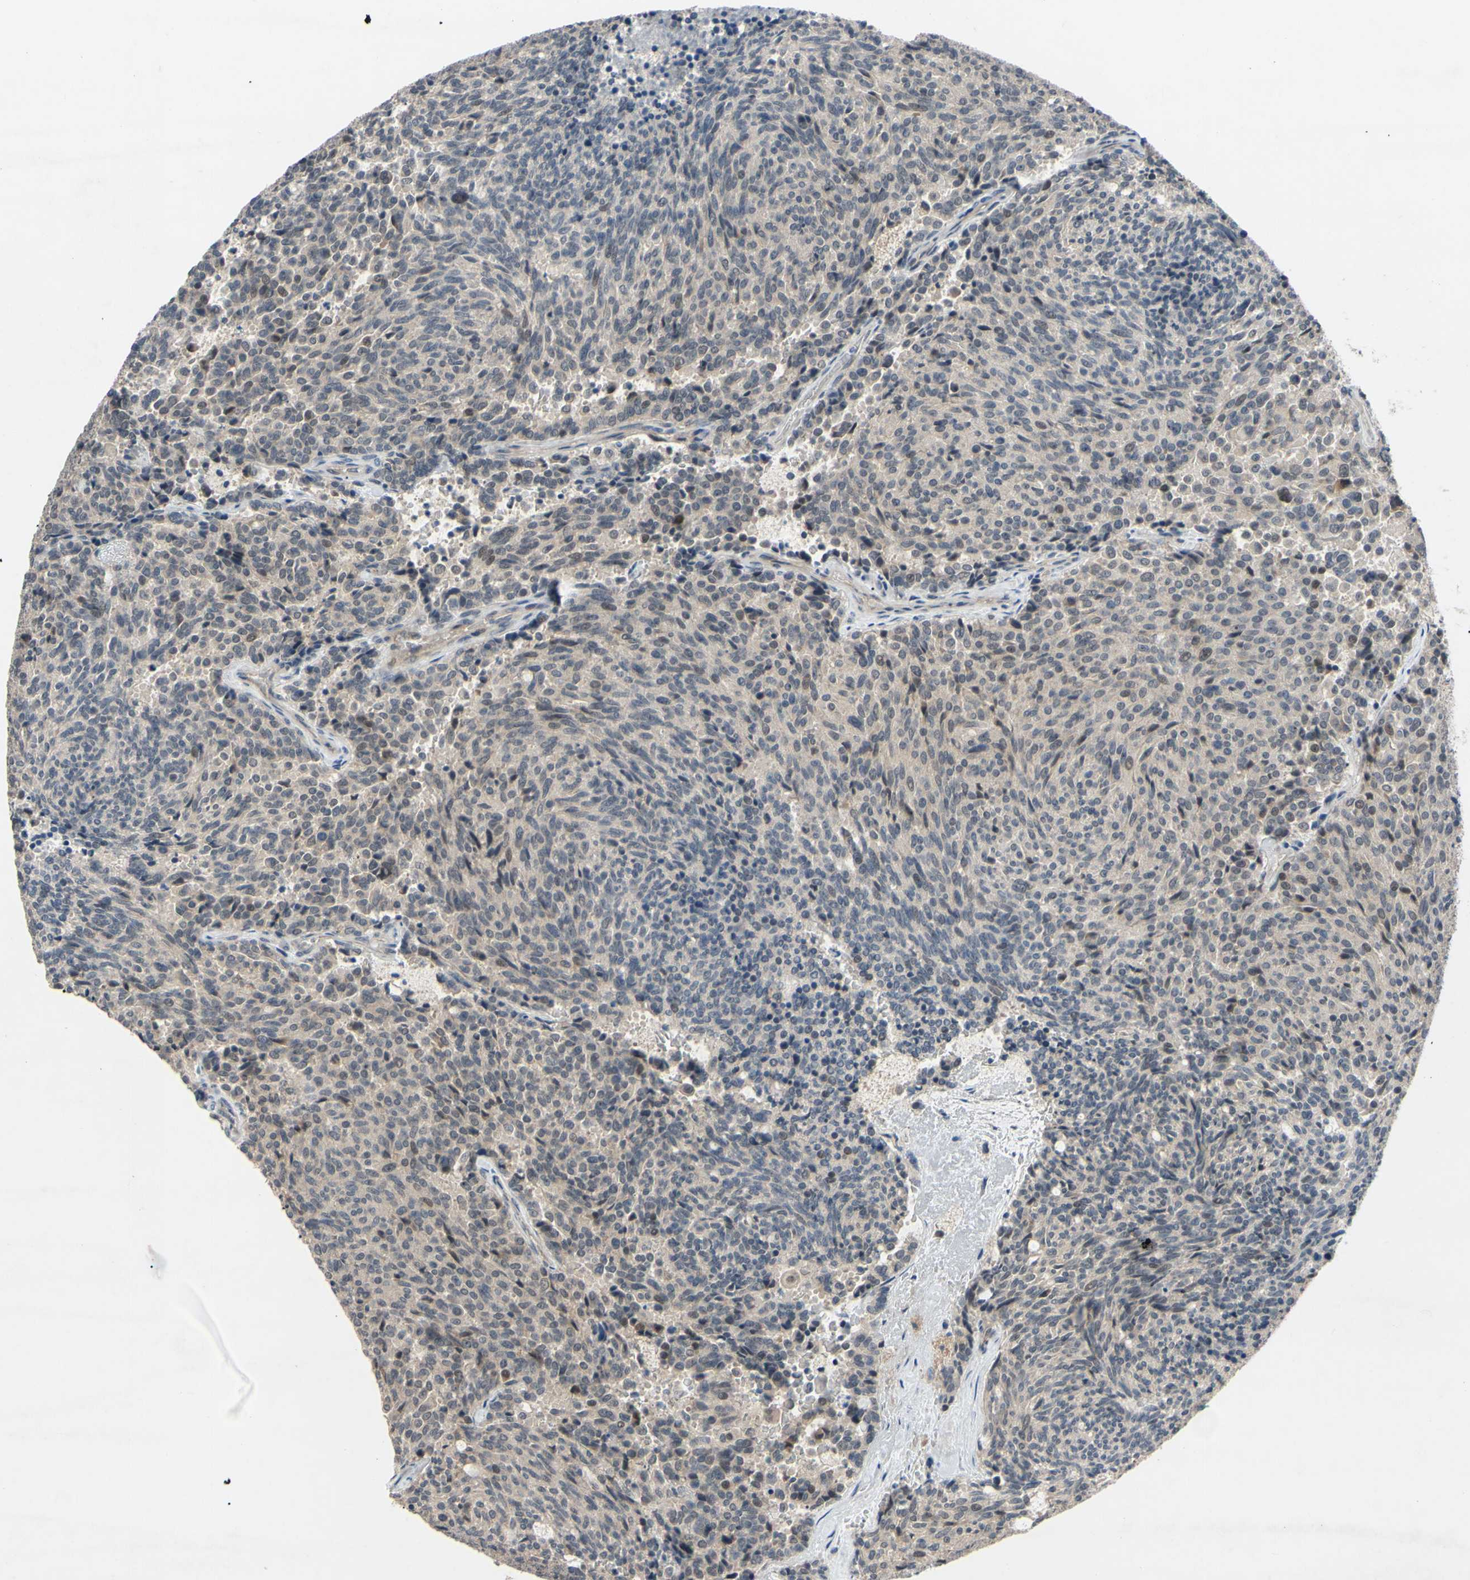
{"staining": {"intensity": "negative", "quantity": "none", "location": "none"}, "tissue": "carcinoid", "cell_type": "Tumor cells", "image_type": "cancer", "snomed": [{"axis": "morphology", "description": "Carcinoid, malignant, NOS"}, {"axis": "topography", "description": "Pancreas"}], "caption": "A micrograph of human carcinoid is negative for staining in tumor cells. (Immunohistochemistry (ihc), brightfield microscopy, high magnification).", "gene": "ALK", "patient": {"sex": "female", "age": 54}}